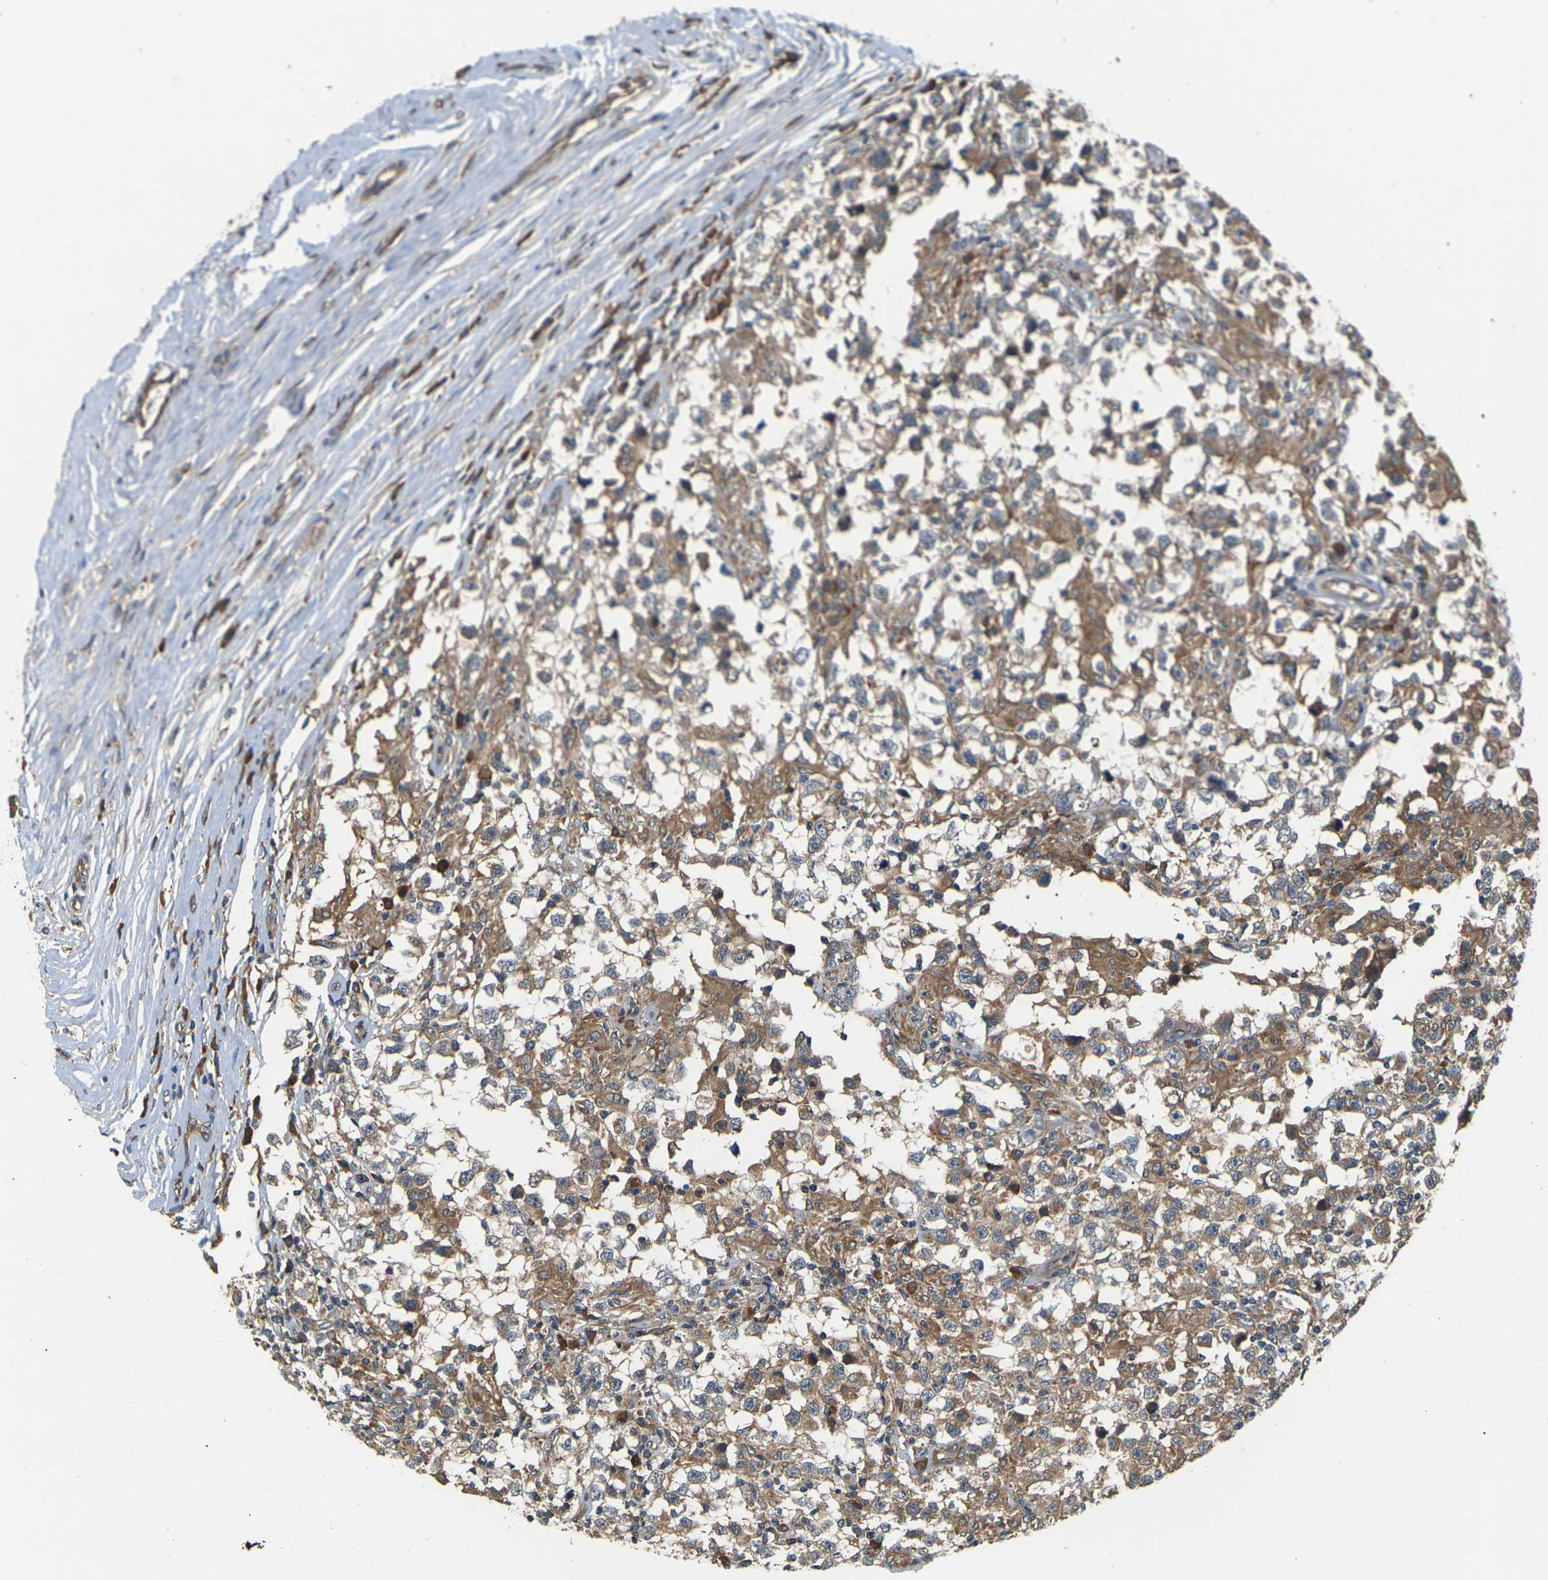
{"staining": {"intensity": "moderate", "quantity": ">75%", "location": "cytoplasmic/membranous"}, "tissue": "testis cancer", "cell_type": "Tumor cells", "image_type": "cancer", "snomed": [{"axis": "morphology", "description": "Carcinoma, Embryonal, NOS"}, {"axis": "topography", "description": "Testis"}], "caption": "Protein staining exhibits moderate cytoplasmic/membranous expression in about >75% of tumor cells in testis cancer (embryonal carcinoma).", "gene": "NRAS", "patient": {"sex": "male", "age": 21}}